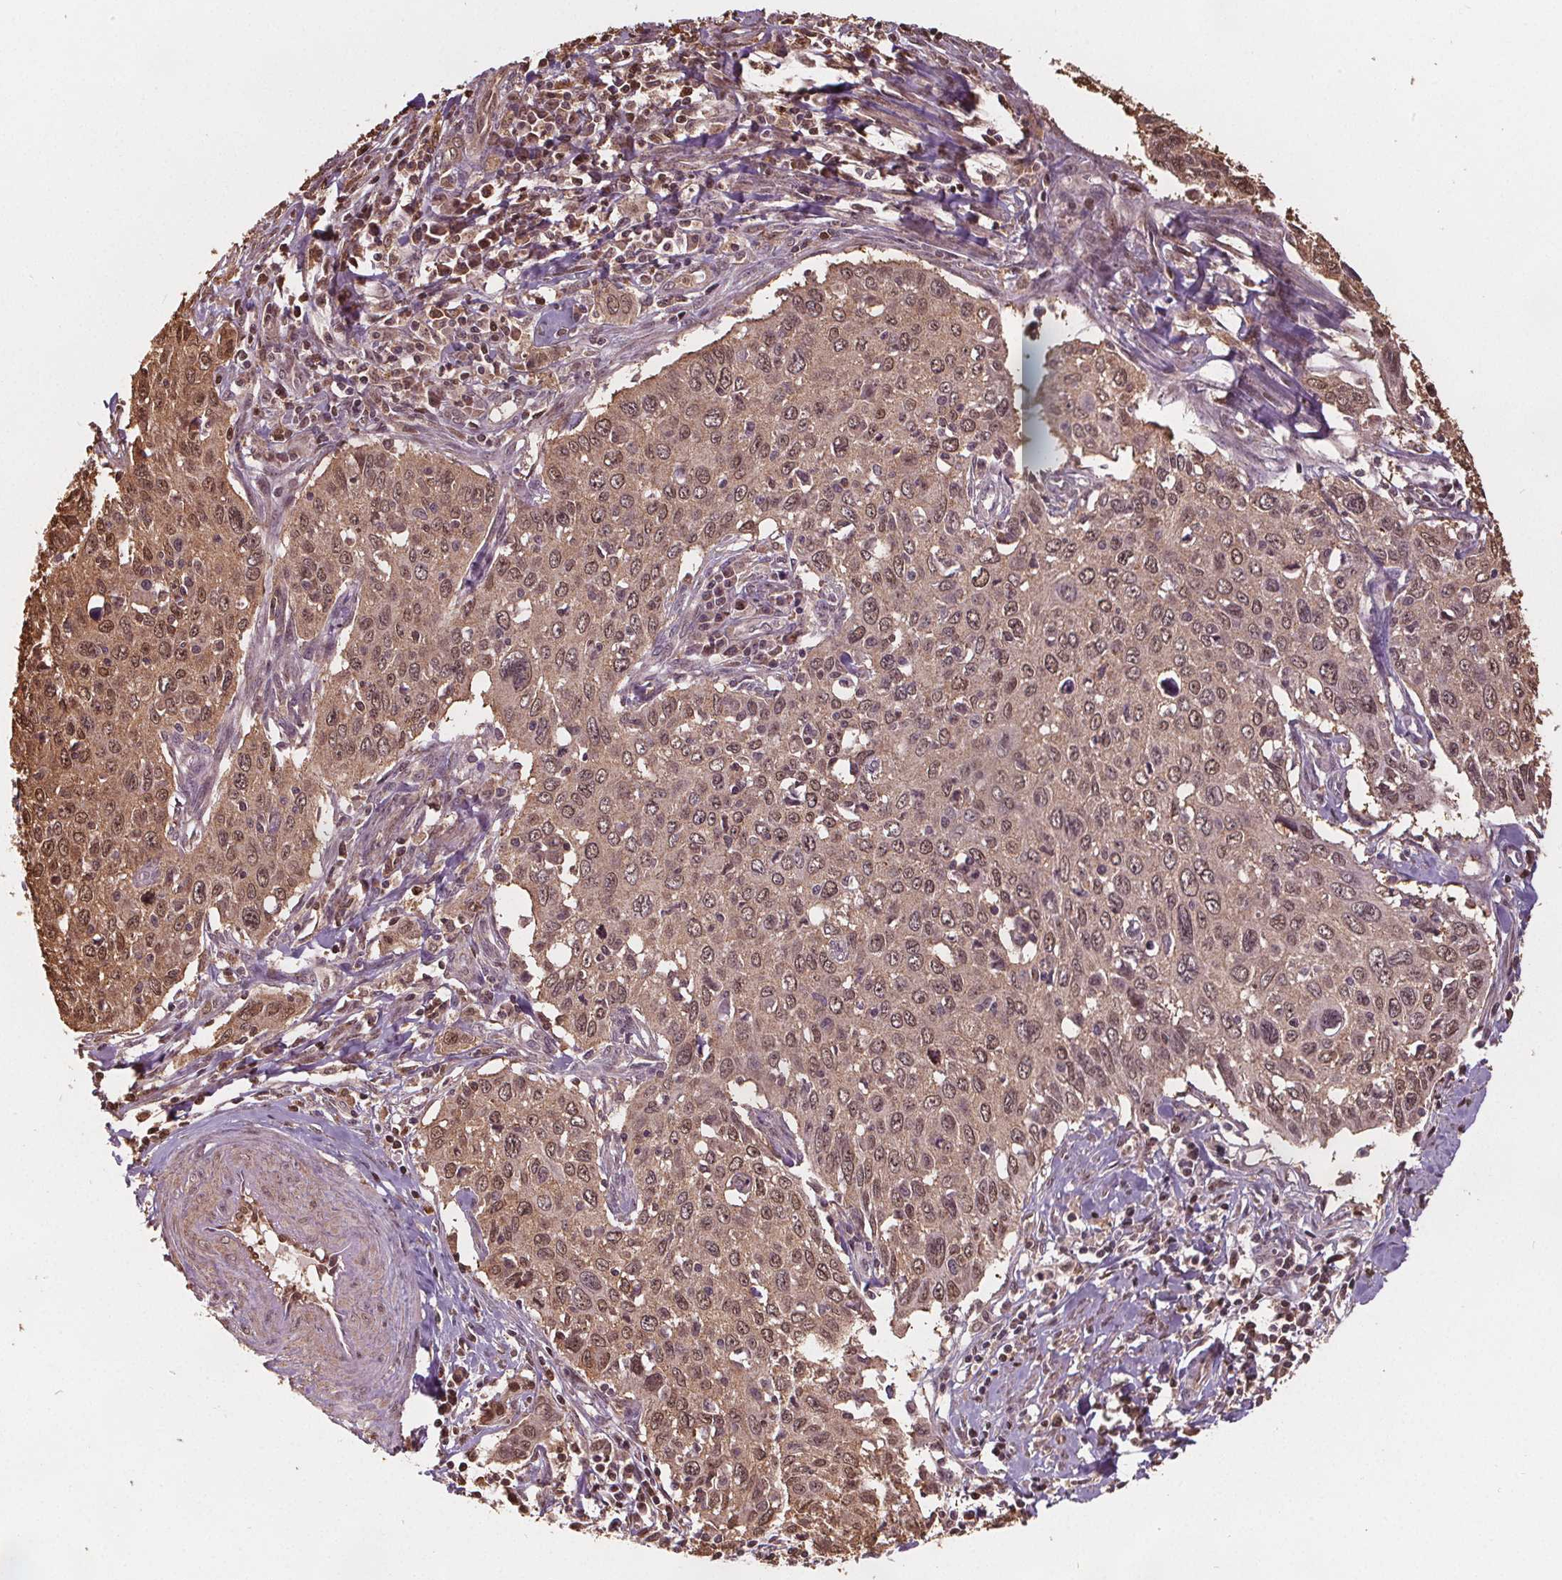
{"staining": {"intensity": "moderate", "quantity": ">75%", "location": "cytoplasmic/membranous,nuclear"}, "tissue": "cervical cancer", "cell_type": "Tumor cells", "image_type": "cancer", "snomed": [{"axis": "morphology", "description": "Squamous cell carcinoma, NOS"}, {"axis": "topography", "description": "Cervix"}], "caption": "Immunohistochemistry (IHC) histopathology image of neoplastic tissue: cervical squamous cell carcinoma stained using immunohistochemistry (IHC) shows medium levels of moderate protein expression localized specifically in the cytoplasmic/membranous and nuclear of tumor cells, appearing as a cytoplasmic/membranous and nuclear brown color.", "gene": "ENO1", "patient": {"sex": "female", "age": 38}}